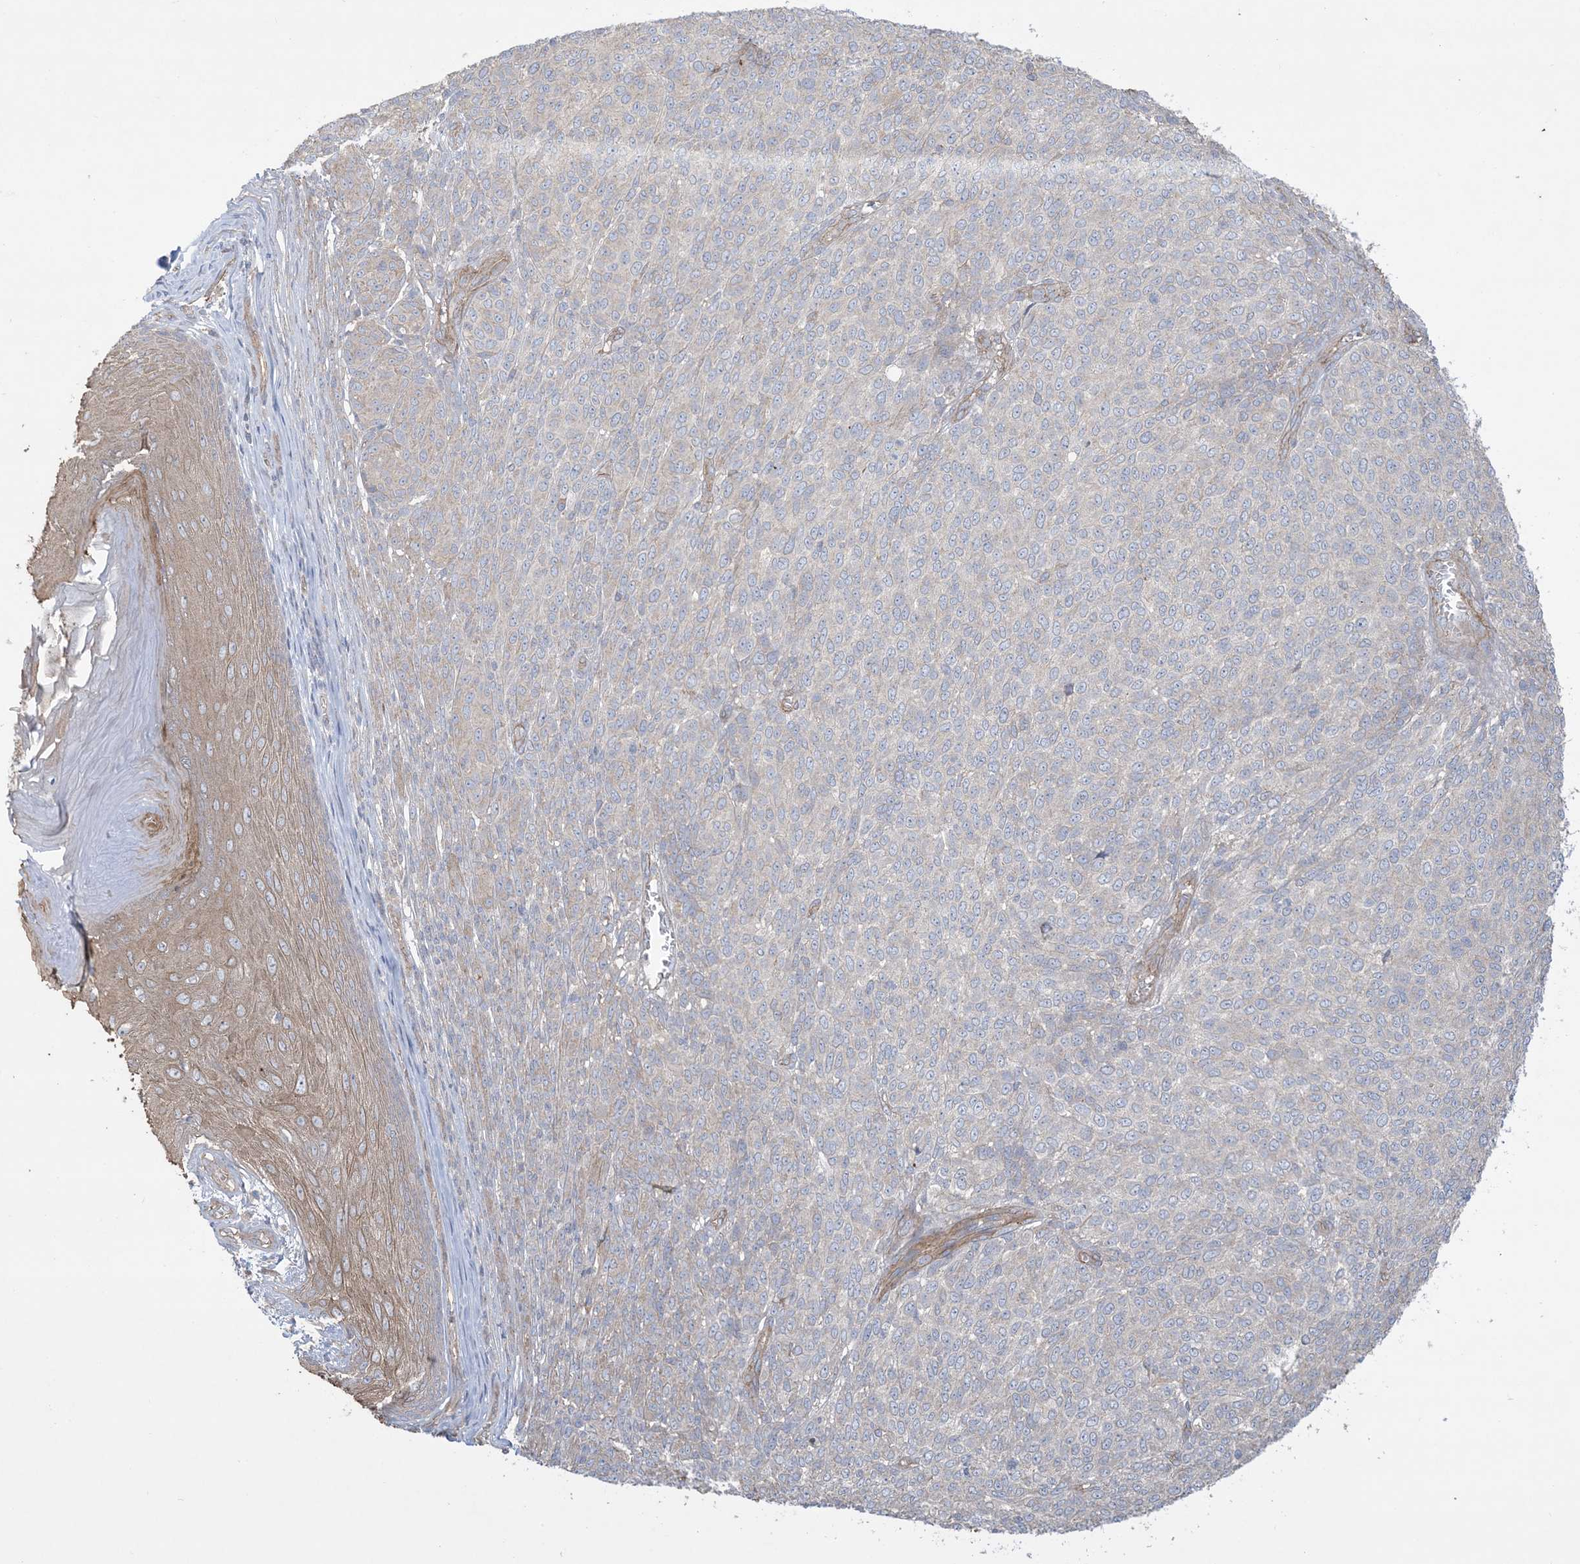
{"staining": {"intensity": "negative", "quantity": "none", "location": "none"}, "tissue": "melanoma", "cell_type": "Tumor cells", "image_type": "cancer", "snomed": [{"axis": "morphology", "description": "Malignant melanoma, NOS"}, {"axis": "topography", "description": "Skin"}], "caption": "A micrograph of human malignant melanoma is negative for staining in tumor cells. The staining is performed using DAB (3,3'-diaminobenzidine) brown chromogen with nuclei counter-stained in using hematoxylin.", "gene": "CCNY", "patient": {"sex": "male", "age": 49}}